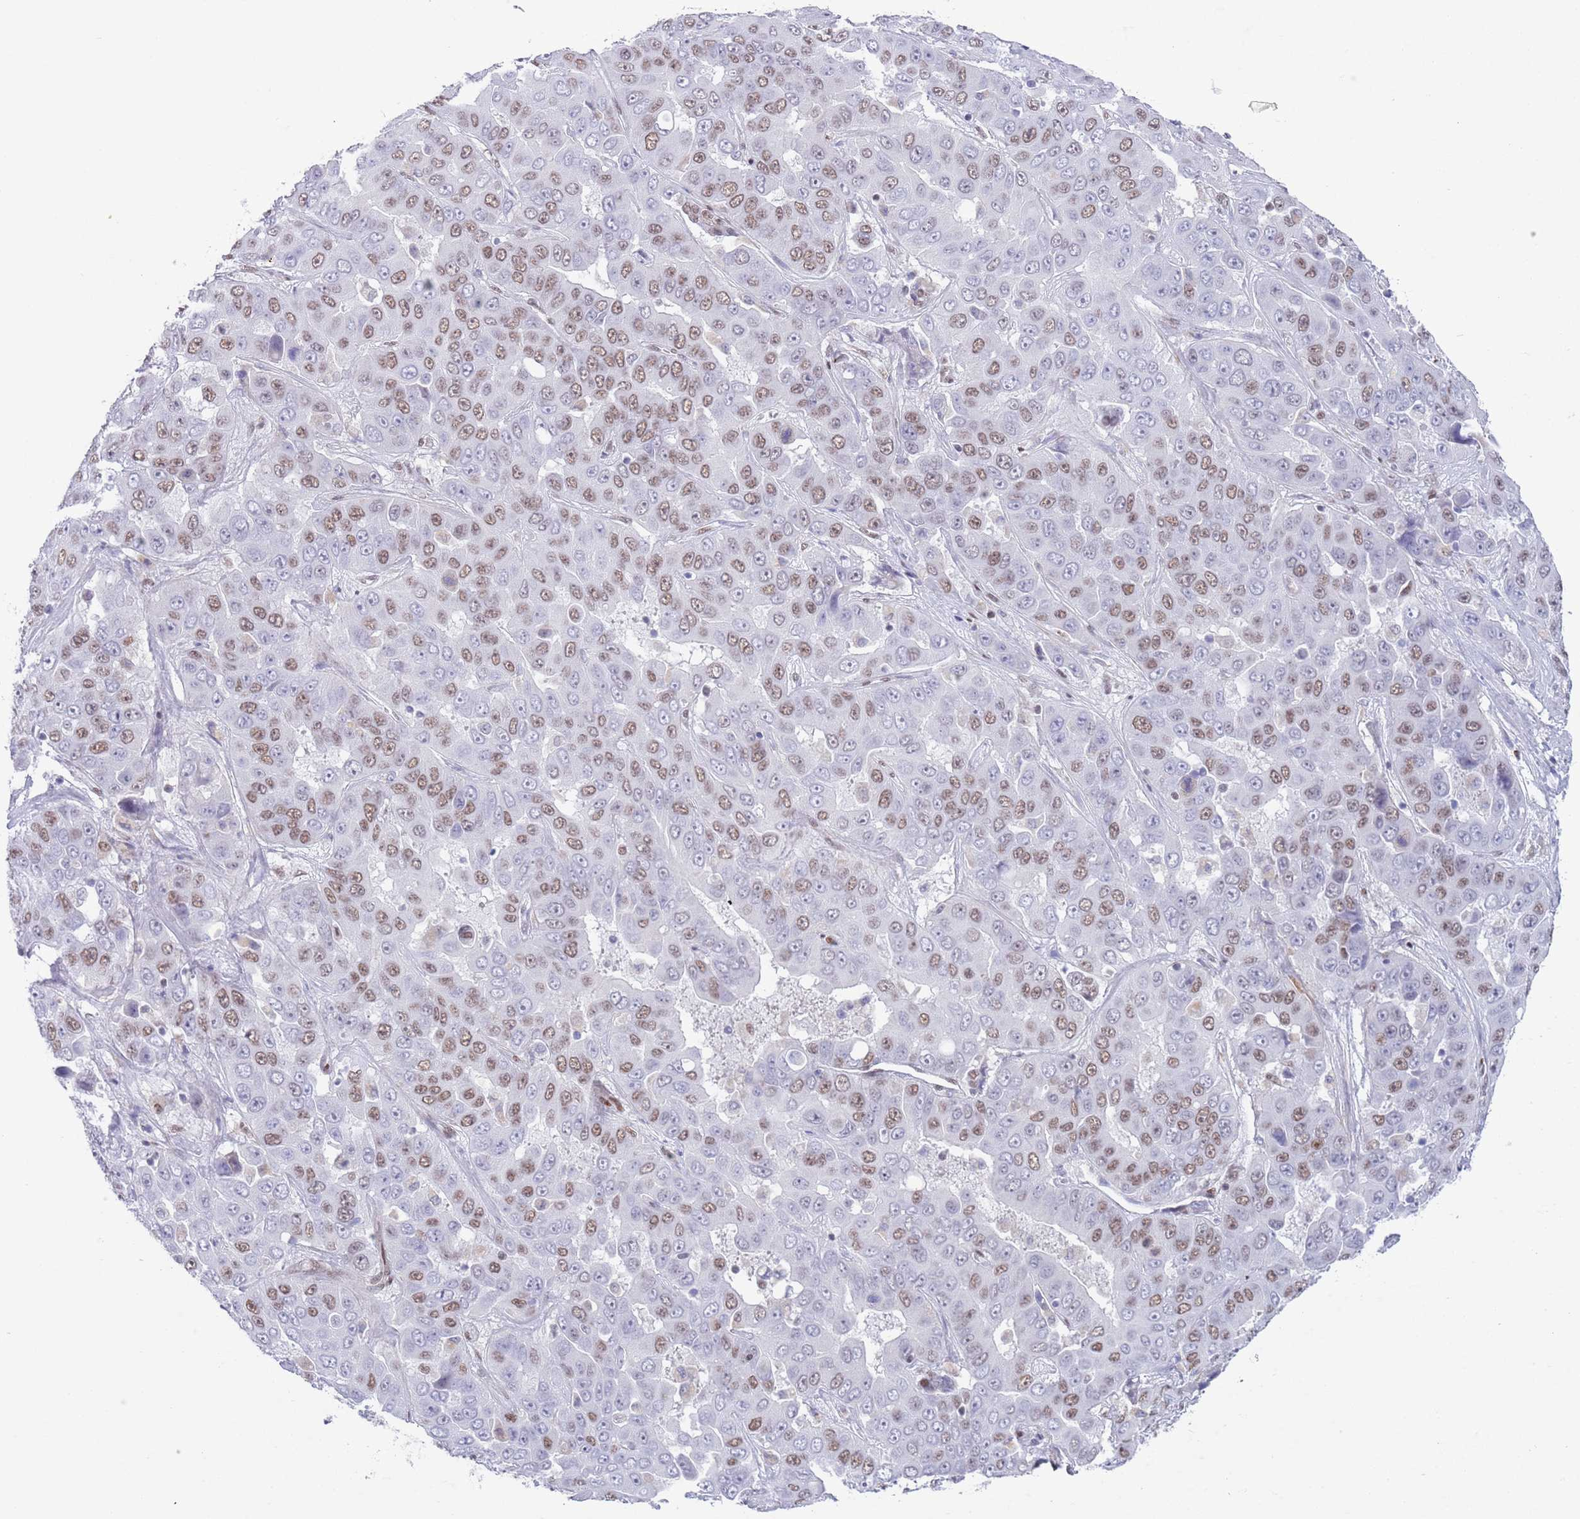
{"staining": {"intensity": "moderate", "quantity": ">75%", "location": "nuclear"}, "tissue": "liver cancer", "cell_type": "Tumor cells", "image_type": "cancer", "snomed": [{"axis": "morphology", "description": "Cholangiocarcinoma"}, {"axis": "topography", "description": "Liver"}], "caption": "Immunohistochemistry (IHC) (DAB) staining of human liver cholangiocarcinoma demonstrates moderate nuclear protein staining in about >75% of tumor cells. (brown staining indicates protein expression, while blue staining denotes nuclei).", "gene": "ZNF382", "patient": {"sex": "female", "age": 52}}